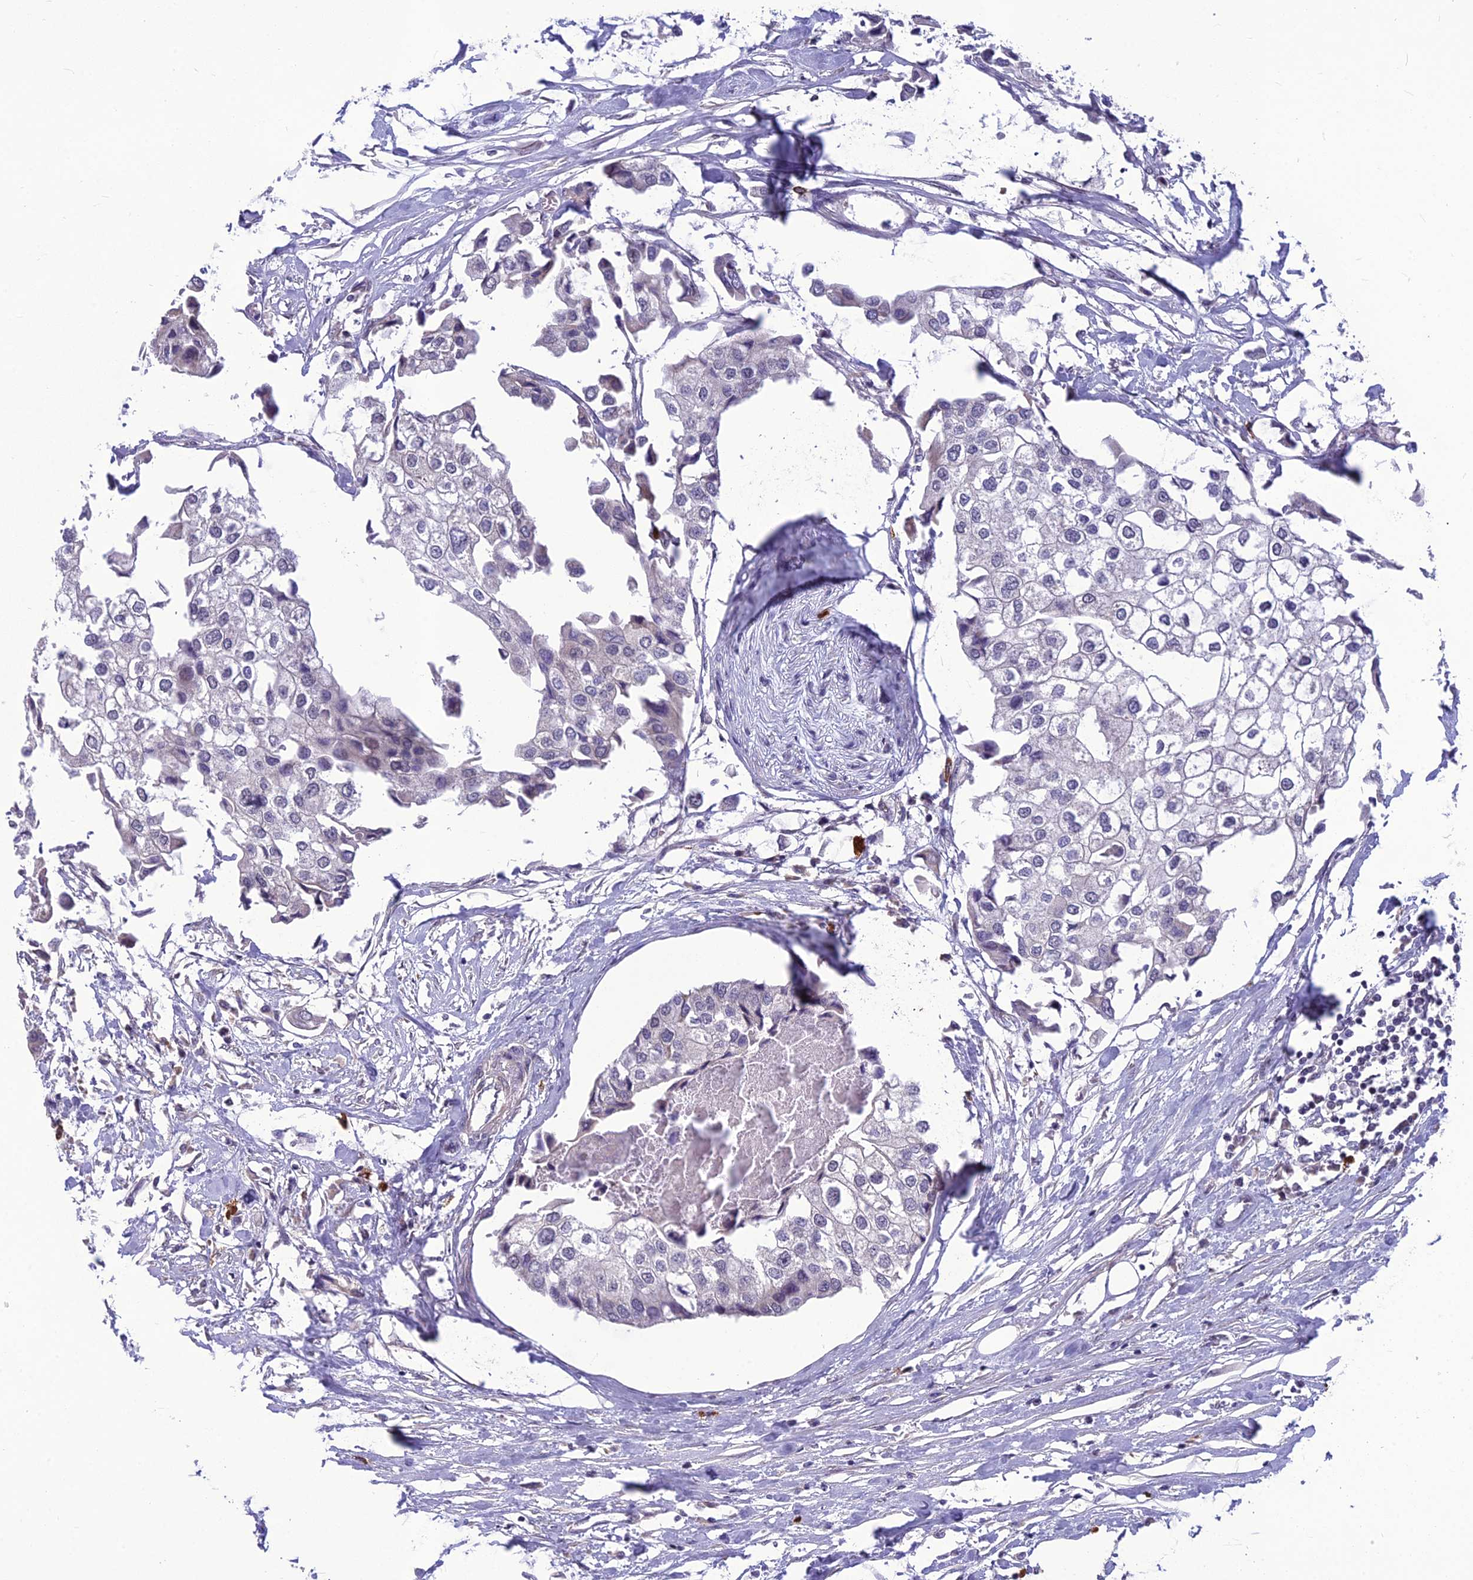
{"staining": {"intensity": "negative", "quantity": "none", "location": "none"}, "tissue": "urothelial cancer", "cell_type": "Tumor cells", "image_type": "cancer", "snomed": [{"axis": "morphology", "description": "Urothelial carcinoma, High grade"}, {"axis": "topography", "description": "Urinary bladder"}], "caption": "This histopathology image is of urothelial carcinoma (high-grade) stained with immunohistochemistry (IHC) to label a protein in brown with the nuclei are counter-stained blue. There is no expression in tumor cells. The staining was performed using DAB (3,3'-diaminobenzidine) to visualize the protein expression in brown, while the nuclei were stained in blue with hematoxylin (Magnification: 20x).", "gene": "FBRS", "patient": {"sex": "male", "age": 64}}